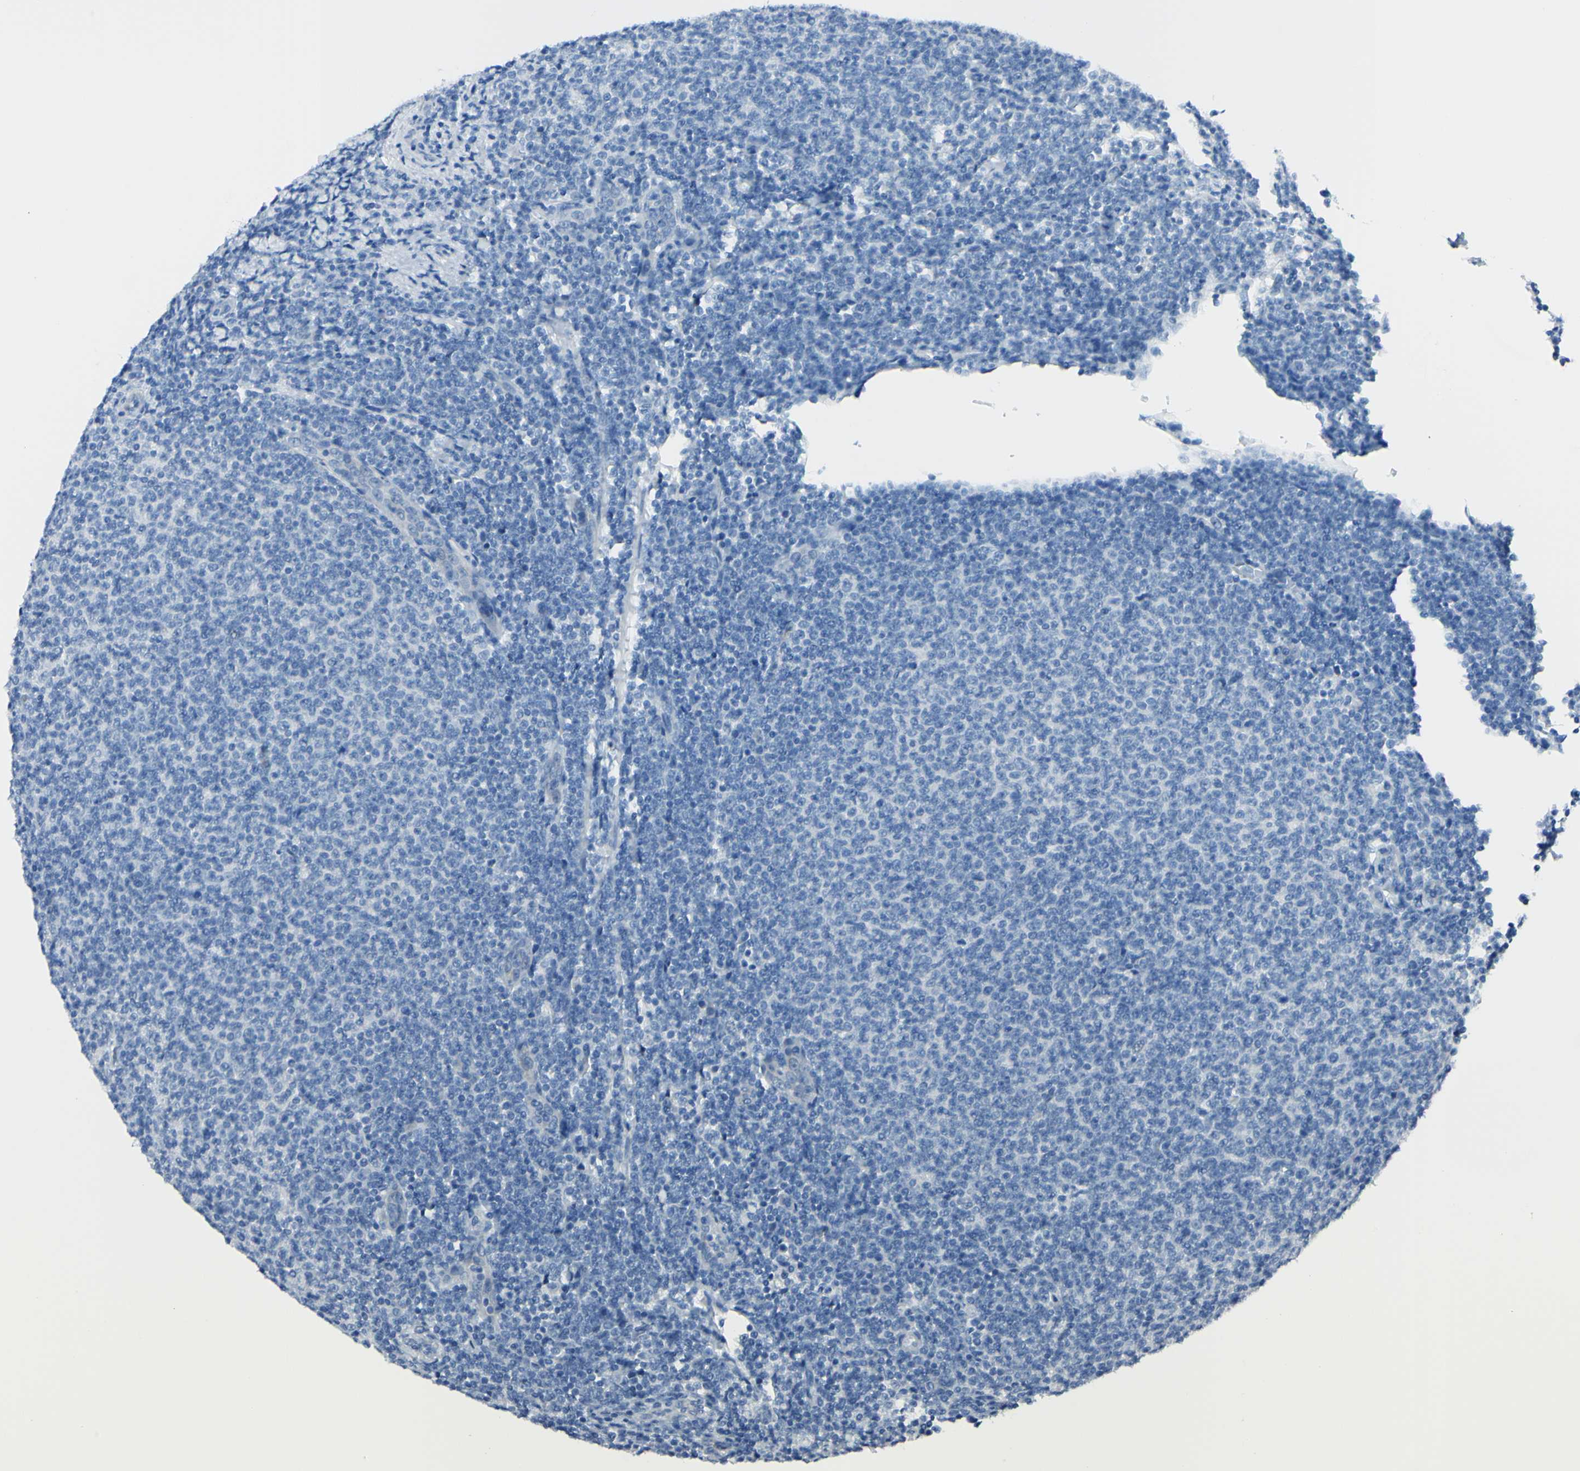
{"staining": {"intensity": "negative", "quantity": "none", "location": "none"}, "tissue": "lymphoma", "cell_type": "Tumor cells", "image_type": "cancer", "snomed": [{"axis": "morphology", "description": "Malignant lymphoma, non-Hodgkin's type, Low grade"}, {"axis": "topography", "description": "Lymph node"}], "caption": "Immunohistochemical staining of lymphoma displays no significant expression in tumor cells.", "gene": "FOLH1", "patient": {"sex": "male", "age": 66}}